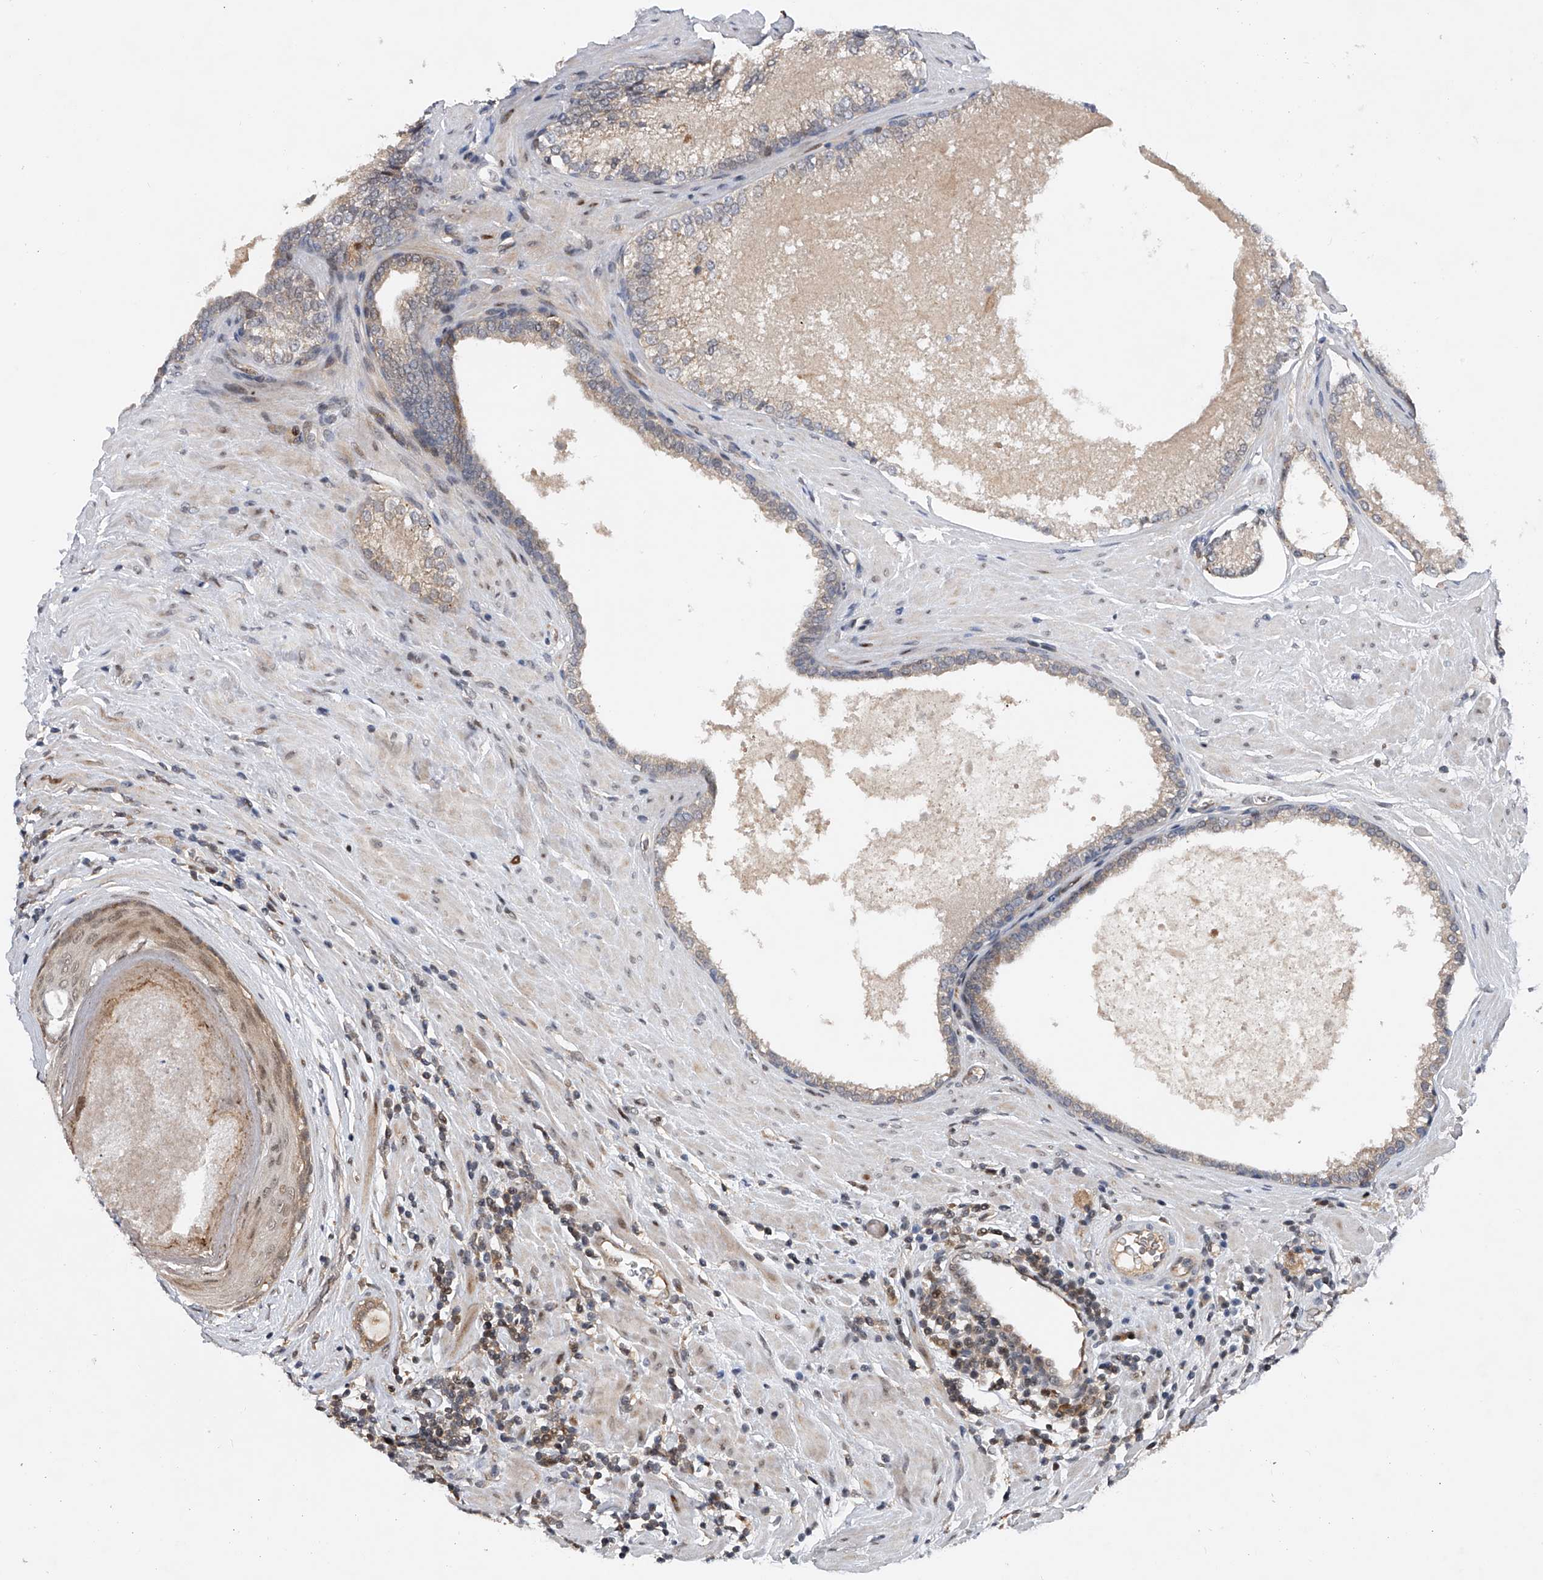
{"staining": {"intensity": "weak", "quantity": "<25%", "location": "cytoplasmic/membranous"}, "tissue": "prostate cancer", "cell_type": "Tumor cells", "image_type": "cancer", "snomed": [{"axis": "morphology", "description": "Adenocarcinoma, High grade"}, {"axis": "topography", "description": "Prostate"}], "caption": "Immunohistochemistry (IHC) of human adenocarcinoma (high-grade) (prostate) displays no positivity in tumor cells.", "gene": "RWDD2A", "patient": {"sex": "male", "age": 73}}